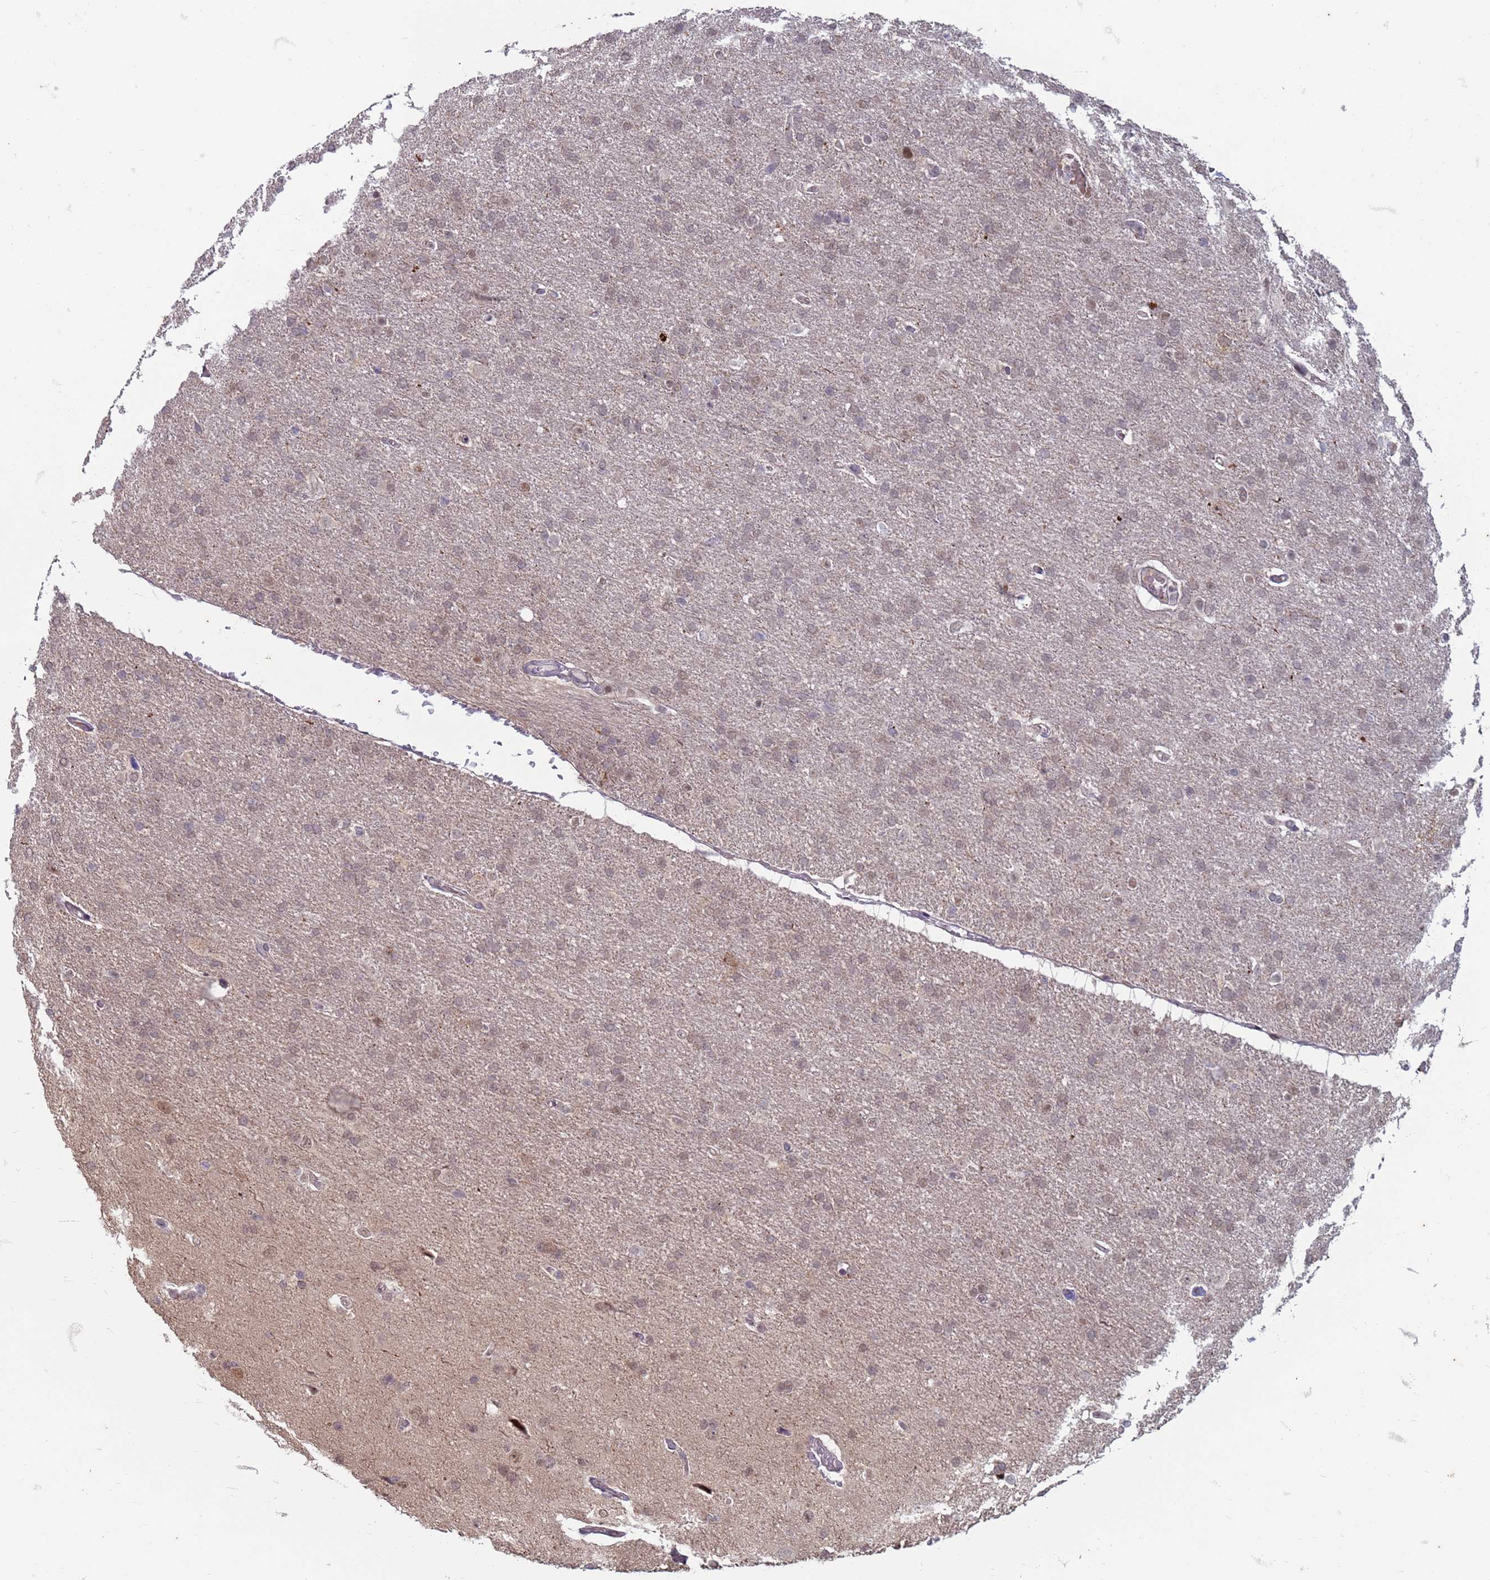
{"staining": {"intensity": "weak", "quantity": "<25%", "location": "nuclear"}, "tissue": "glioma", "cell_type": "Tumor cells", "image_type": "cancer", "snomed": [{"axis": "morphology", "description": "Glioma, malignant, High grade"}, {"axis": "topography", "description": "Brain"}], "caption": "Immunohistochemistry (IHC) of human malignant glioma (high-grade) displays no expression in tumor cells.", "gene": "TRMT6", "patient": {"sex": "male", "age": 72}}